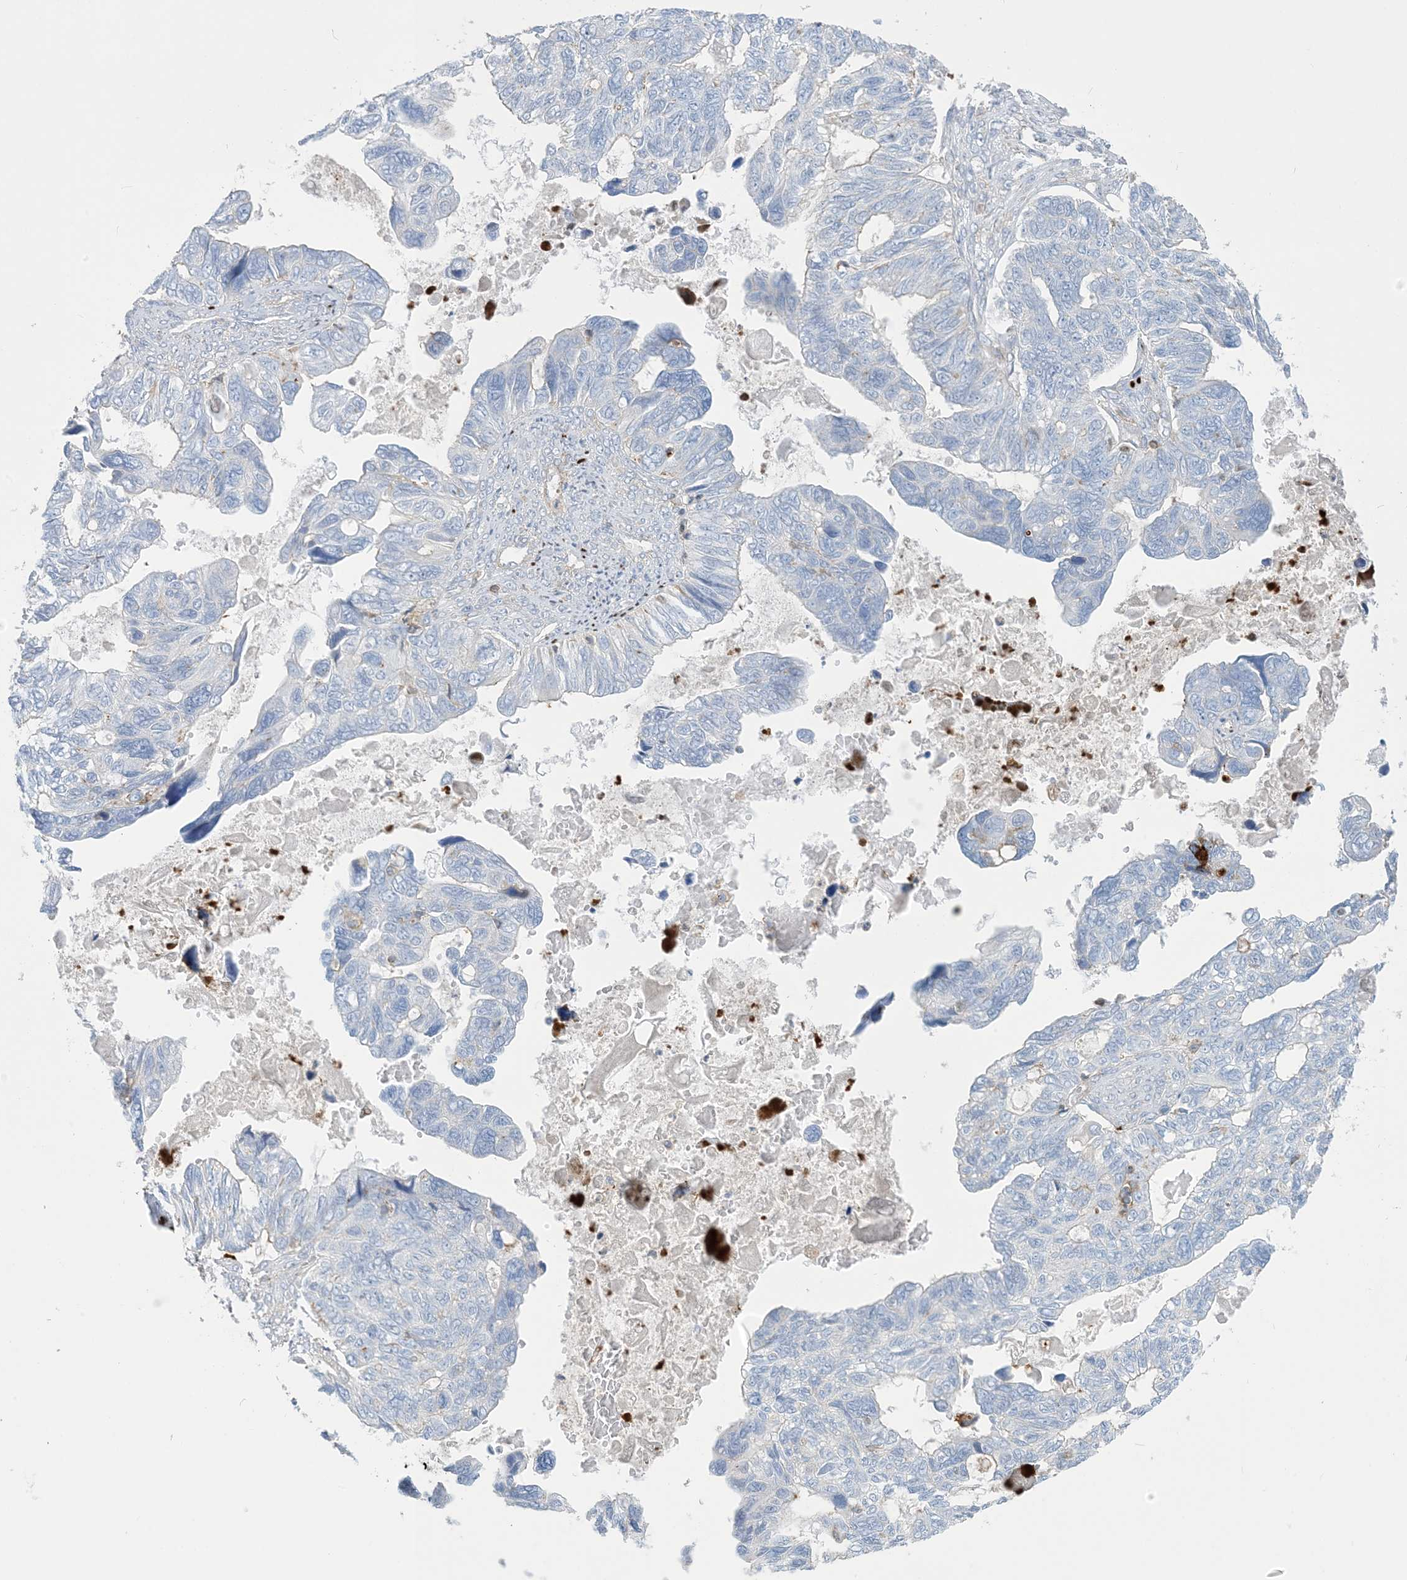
{"staining": {"intensity": "negative", "quantity": "none", "location": "none"}, "tissue": "ovarian cancer", "cell_type": "Tumor cells", "image_type": "cancer", "snomed": [{"axis": "morphology", "description": "Cystadenocarcinoma, serous, NOS"}, {"axis": "topography", "description": "Ovary"}], "caption": "Immunohistochemical staining of ovarian cancer (serous cystadenocarcinoma) demonstrates no significant positivity in tumor cells.", "gene": "GTF3C2", "patient": {"sex": "female", "age": 79}}